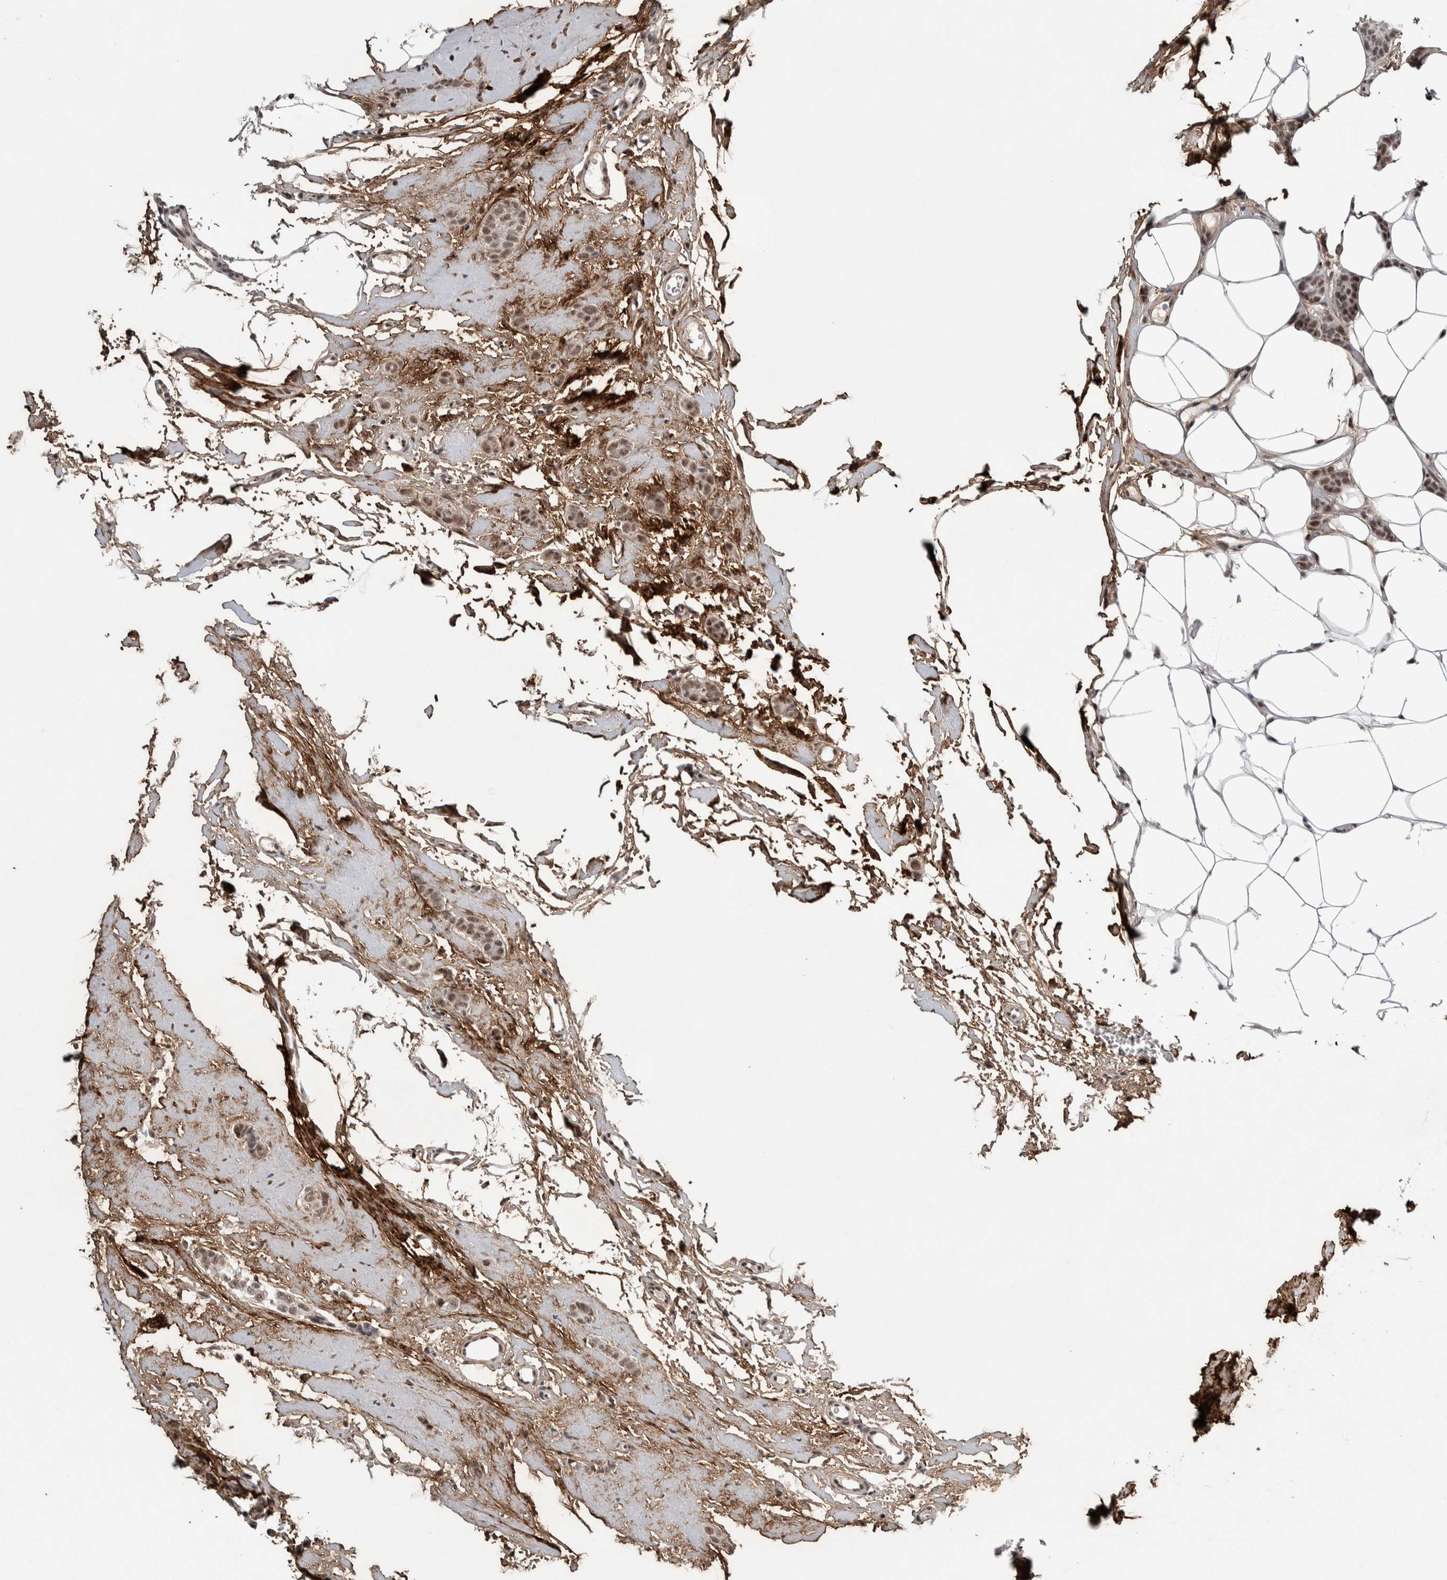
{"staining": {"intensity": "weak", "quantity": ">75%", "location": "nuclear"}, "tissue": "breast cancer", "cell_type": "Tumor cells", "image_type": "cancer", "snomed": [{"axis": "morphology", "description": "Lobular carcinoma"}, {"axis": "topography", "description": "Skin"}, {"axis": "topography", "description": "Breast"}], "caption": "This is a histology image of immunohistochemistry (IHC) staining of lobular carcinoma (breast), which shows weak staining in the nuclear of tumor cells.", "gene": "ASPN", "patient": {"sex": "female", "age": 46}}